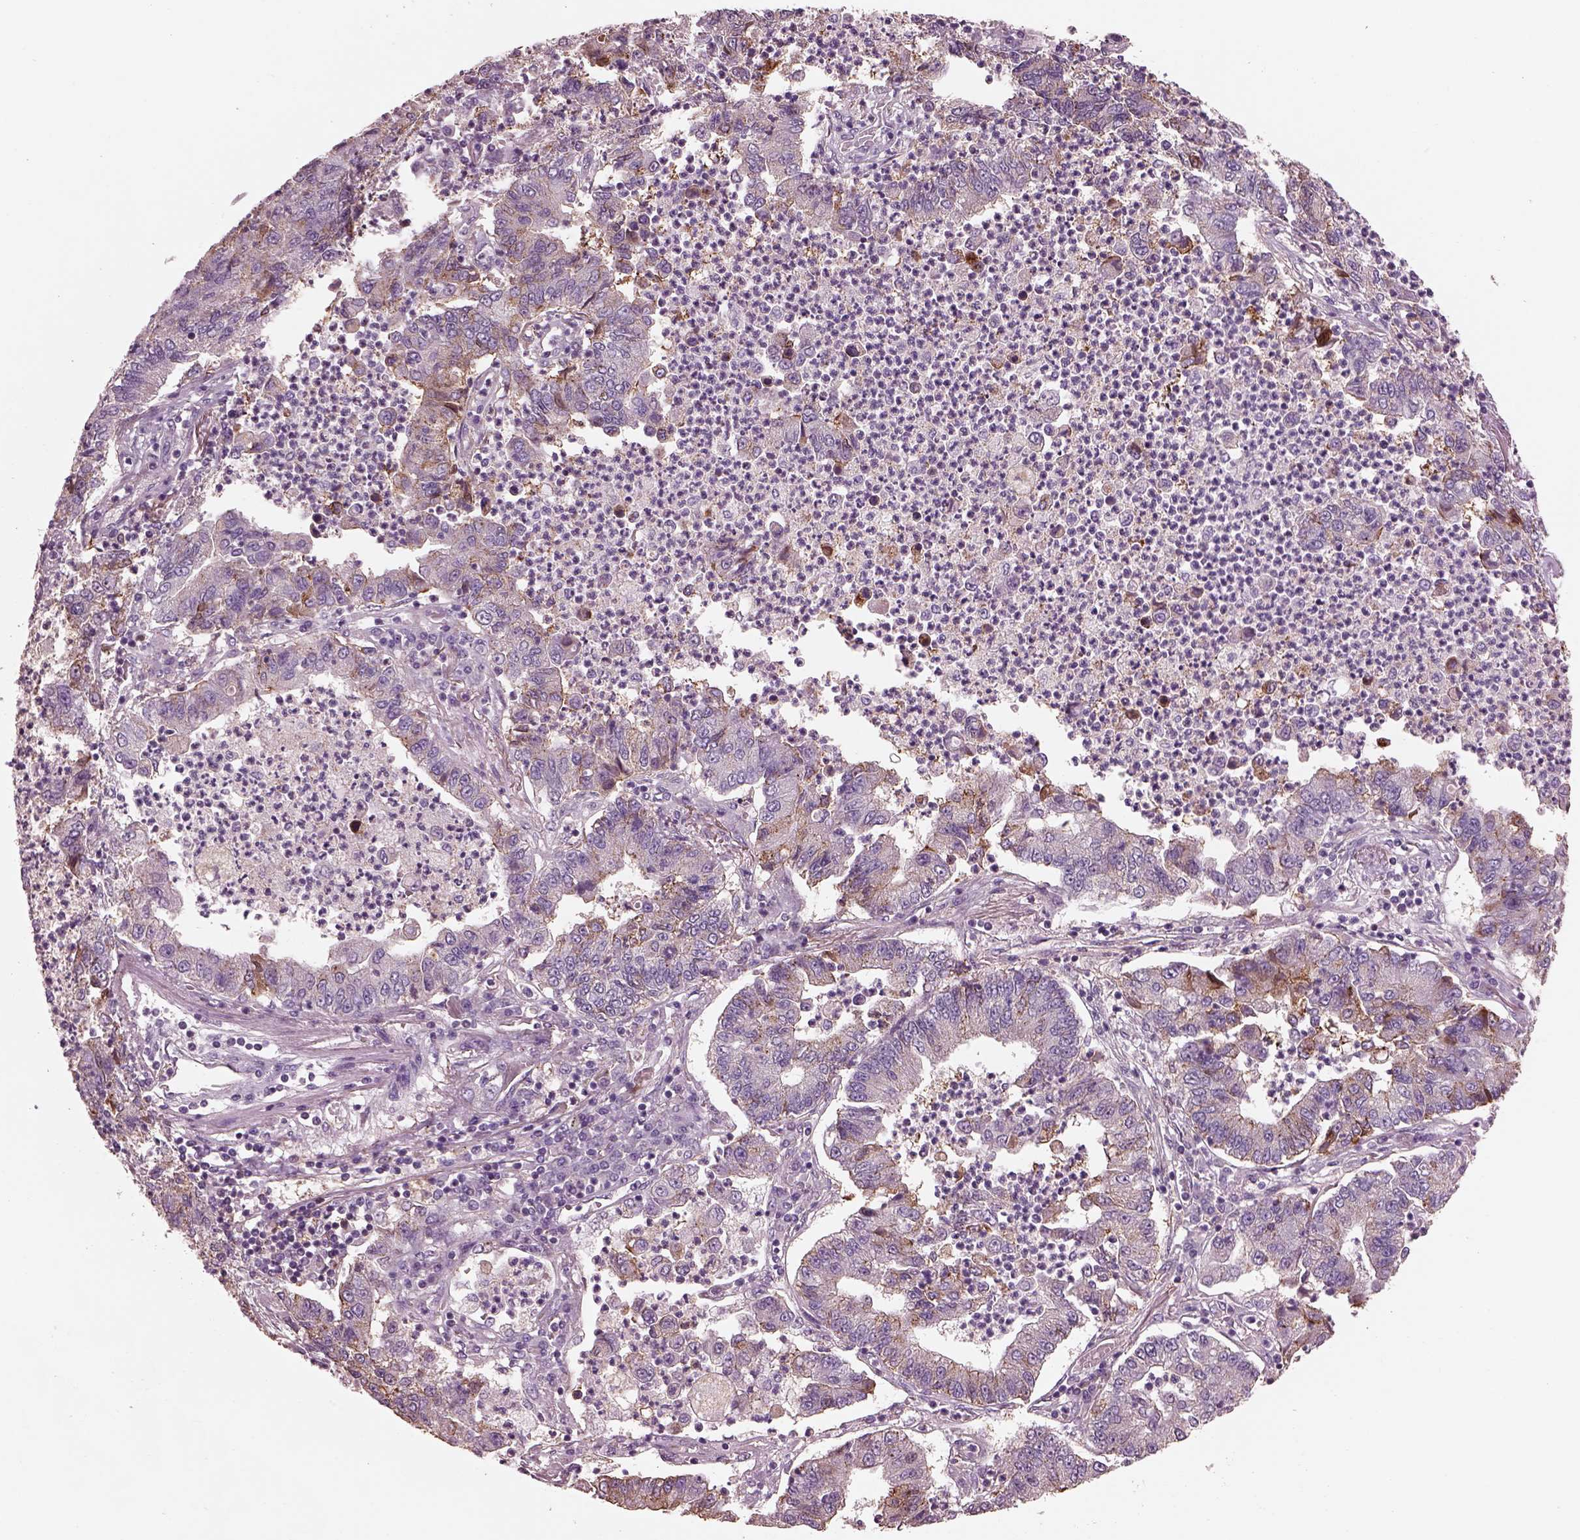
{"staining": {"intensity": "negative", "quantity": "none", "location": "none"}, "tissue": "lung cancer", "cell_type": "Tumor cells", "image_type": "cancer", "snomed": [{"axis": "morphology", "description": "Adenocarcinoma, NOS"}, {"axis": "topography", "description": "Lung"}], "caption": "High power microscopy image of an IHC image of adenocarcinoma (lung), revealing no significant expression in tumor cells. (DAB IHC with hematoxylin counter stain).", "gene": "SRI", "patient": {"sex": "female", "age": 57}}